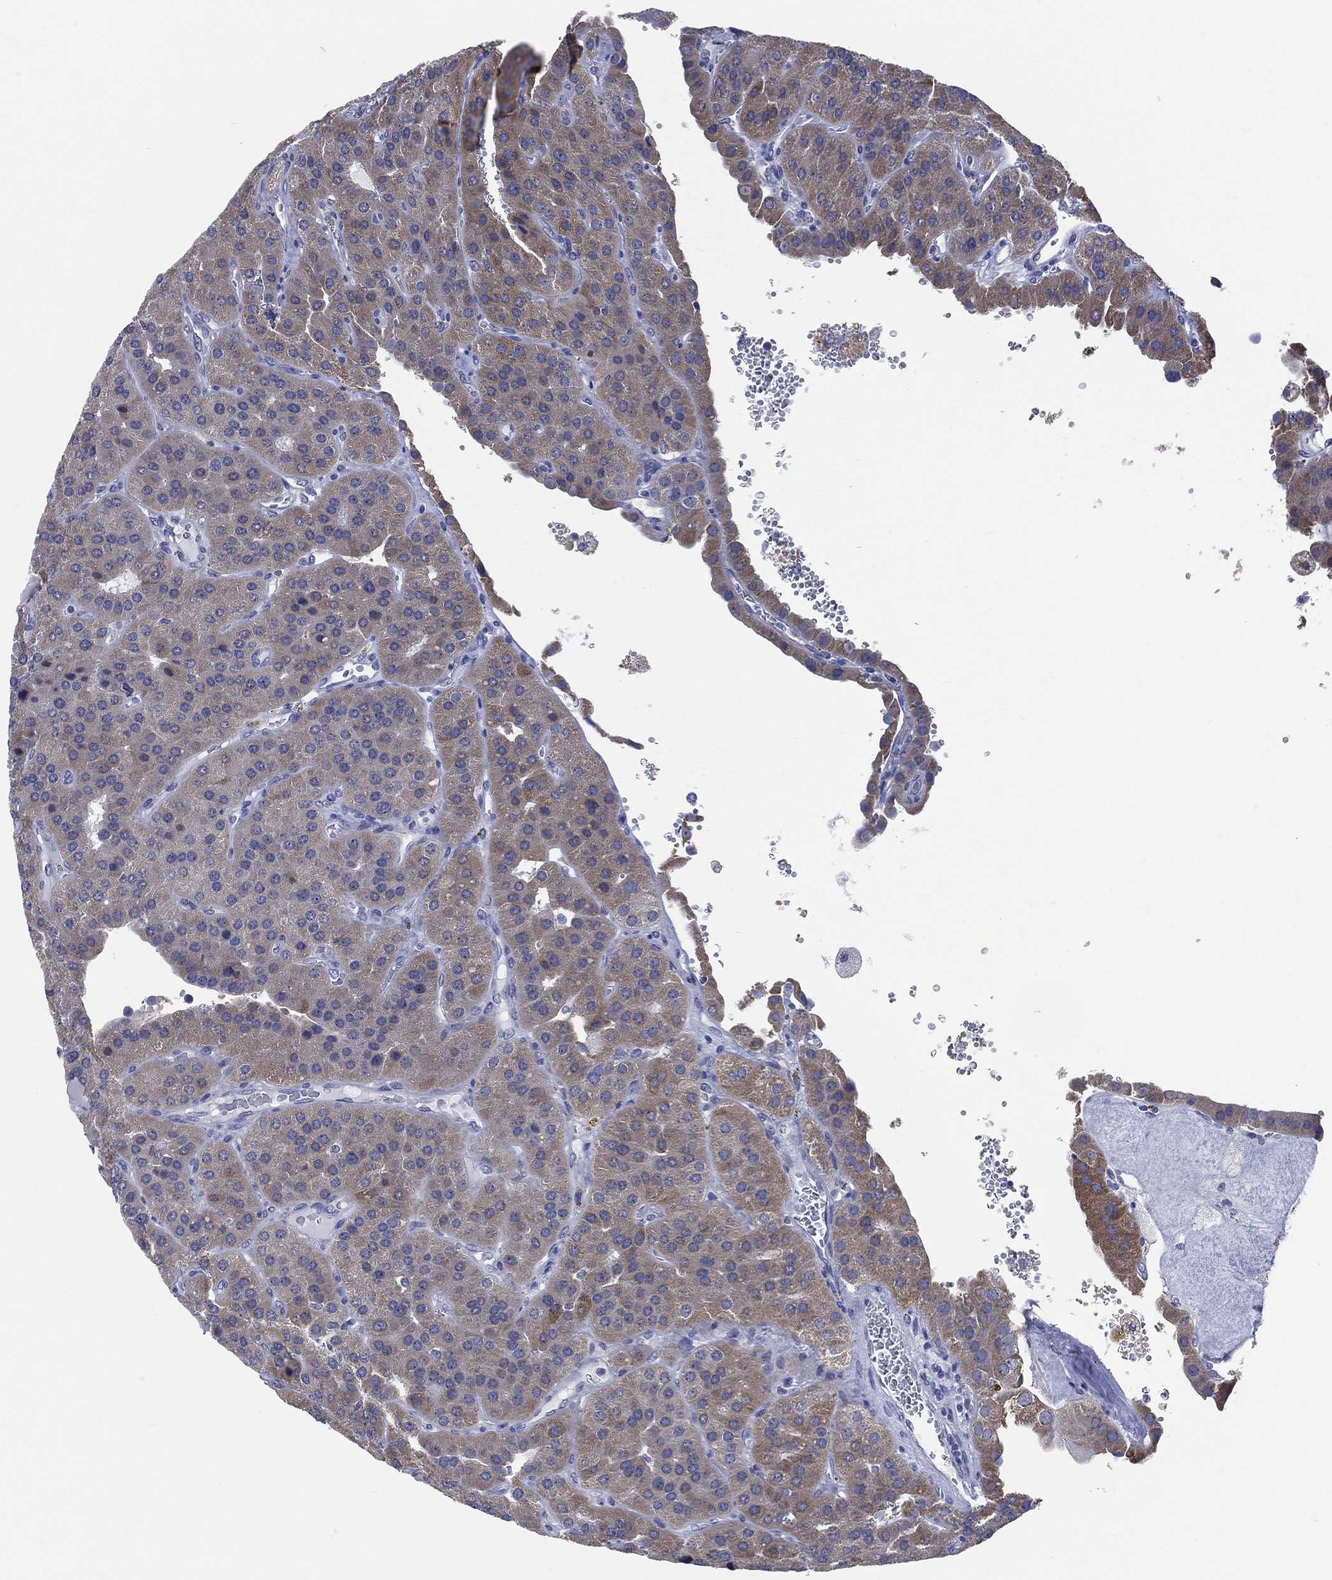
{"staining": {"intensity": "moderate", "quantity": ">75%", "location": "cytoplasmic/membranous"}, "tissue": "parathyroid gland", "cell_type": "Glandular cells", "image_type": "normal", "snomed": [{"axis": "morphology", "description": "Normal tissue, NOS"}, {"axis": "morphology", "description": "Adenoma, NOS"}, {"axis": "topography", "description": "Parathyroid gland"}], "caption": "IHC of unremarkable parathyroid gland displays medium levels of moderate cytoplasmic/membranous staining in approximately >75% of glandular cells. Nuclei are stained in blue.", "gene": "AKAP3", "patient": {"sex": "female", "age": 86}}